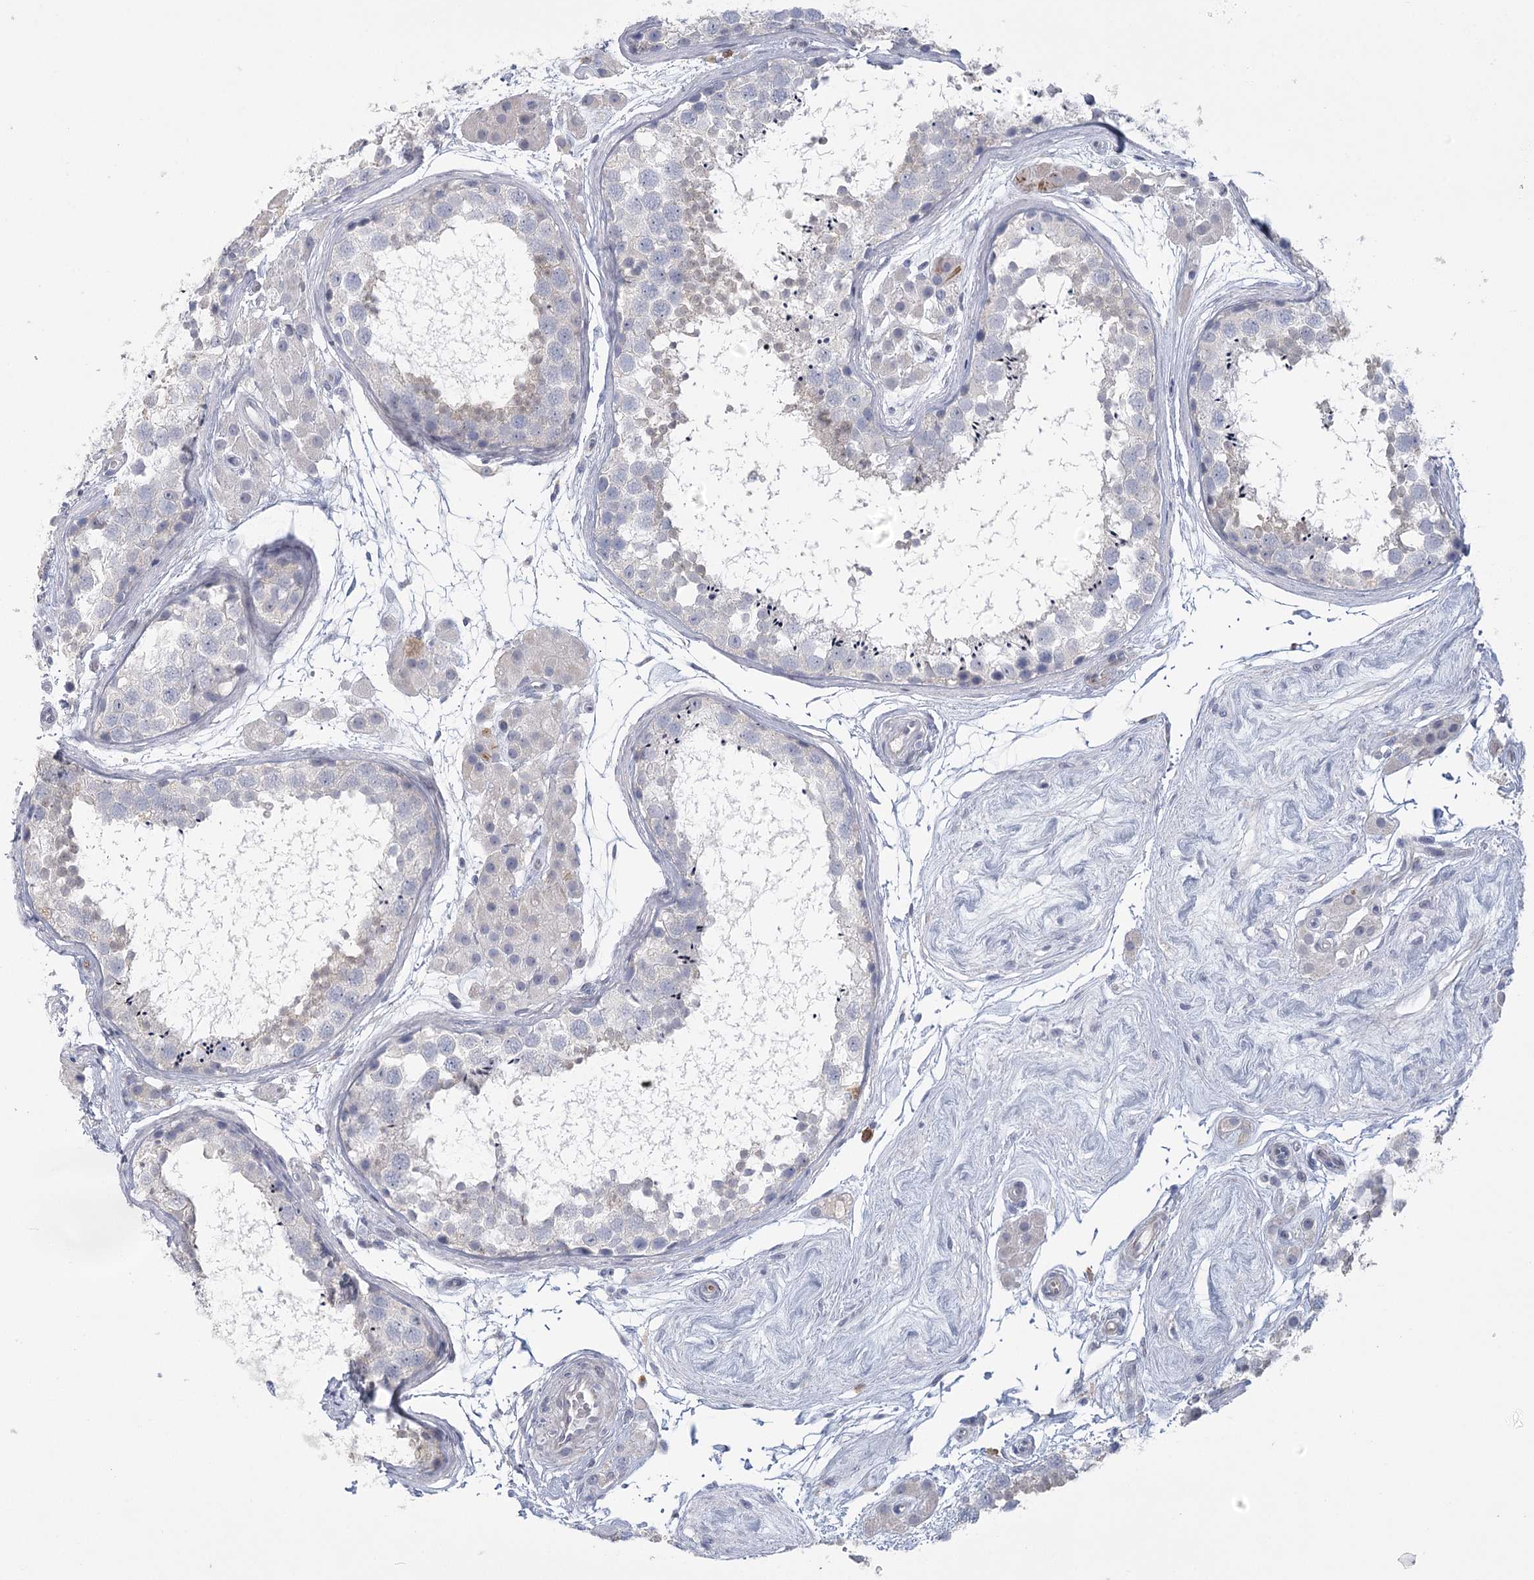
{"staining": {"intensity": "negative", "quantity": "none", "location": "none"}, "tissue": "testis", "cell_type": "Cells in seminiferous ducts", "image_type": "normal", "snomed": [{"axis": "morphology", "description": "Normal tissue, NOS"}, {"axis": "topography", "description": "Testis"}], "caption": "Immunohistochemistry (IHC) of benign testis shows no expression in cells in seminiferous ducts.", "gene": "FAM76B", "patient": {"sex": "male", "age": 56}}